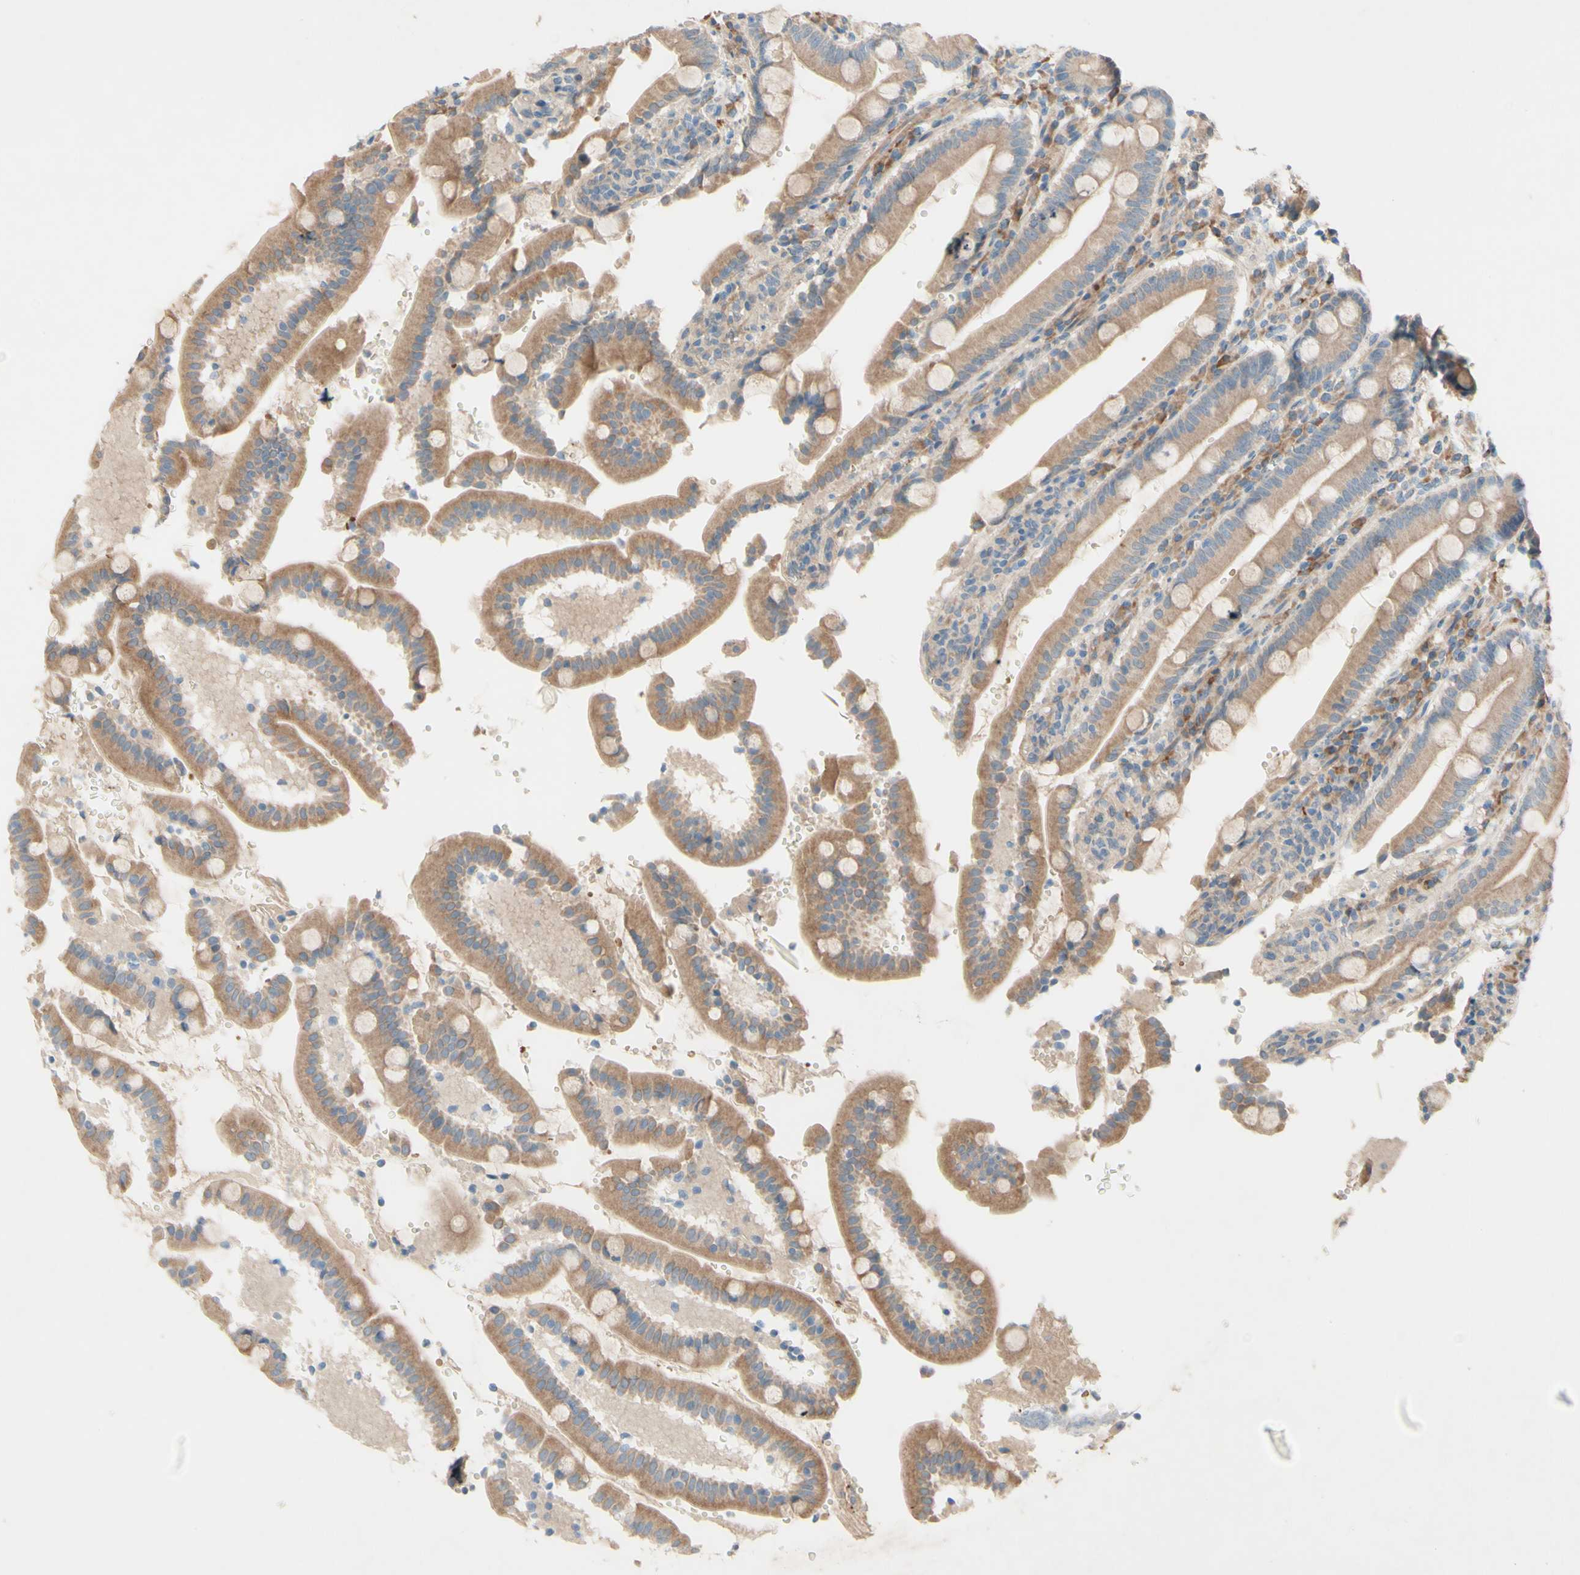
{"staining": {"intensity": "moderate", "quantity": ">75%", "location": "cytoplasmic/membranous"}, "tissue": "duodenum", "cell_type": "Glandular cells", "image_type": "normal", "snomed": [{"axis": "morphology", "description": "Normal tissue, NOS"}, {"axis": "topography", "description": "Small intestine, NOS"}], "caption": "Immunohistochemical staining of normal human duodenum shows >75% levels of moderate cytoplasmic/membranous protein staining in about >75% of glandular cells.", "gene": "IL2", "patient": {"sex": "female", "age": 71}}